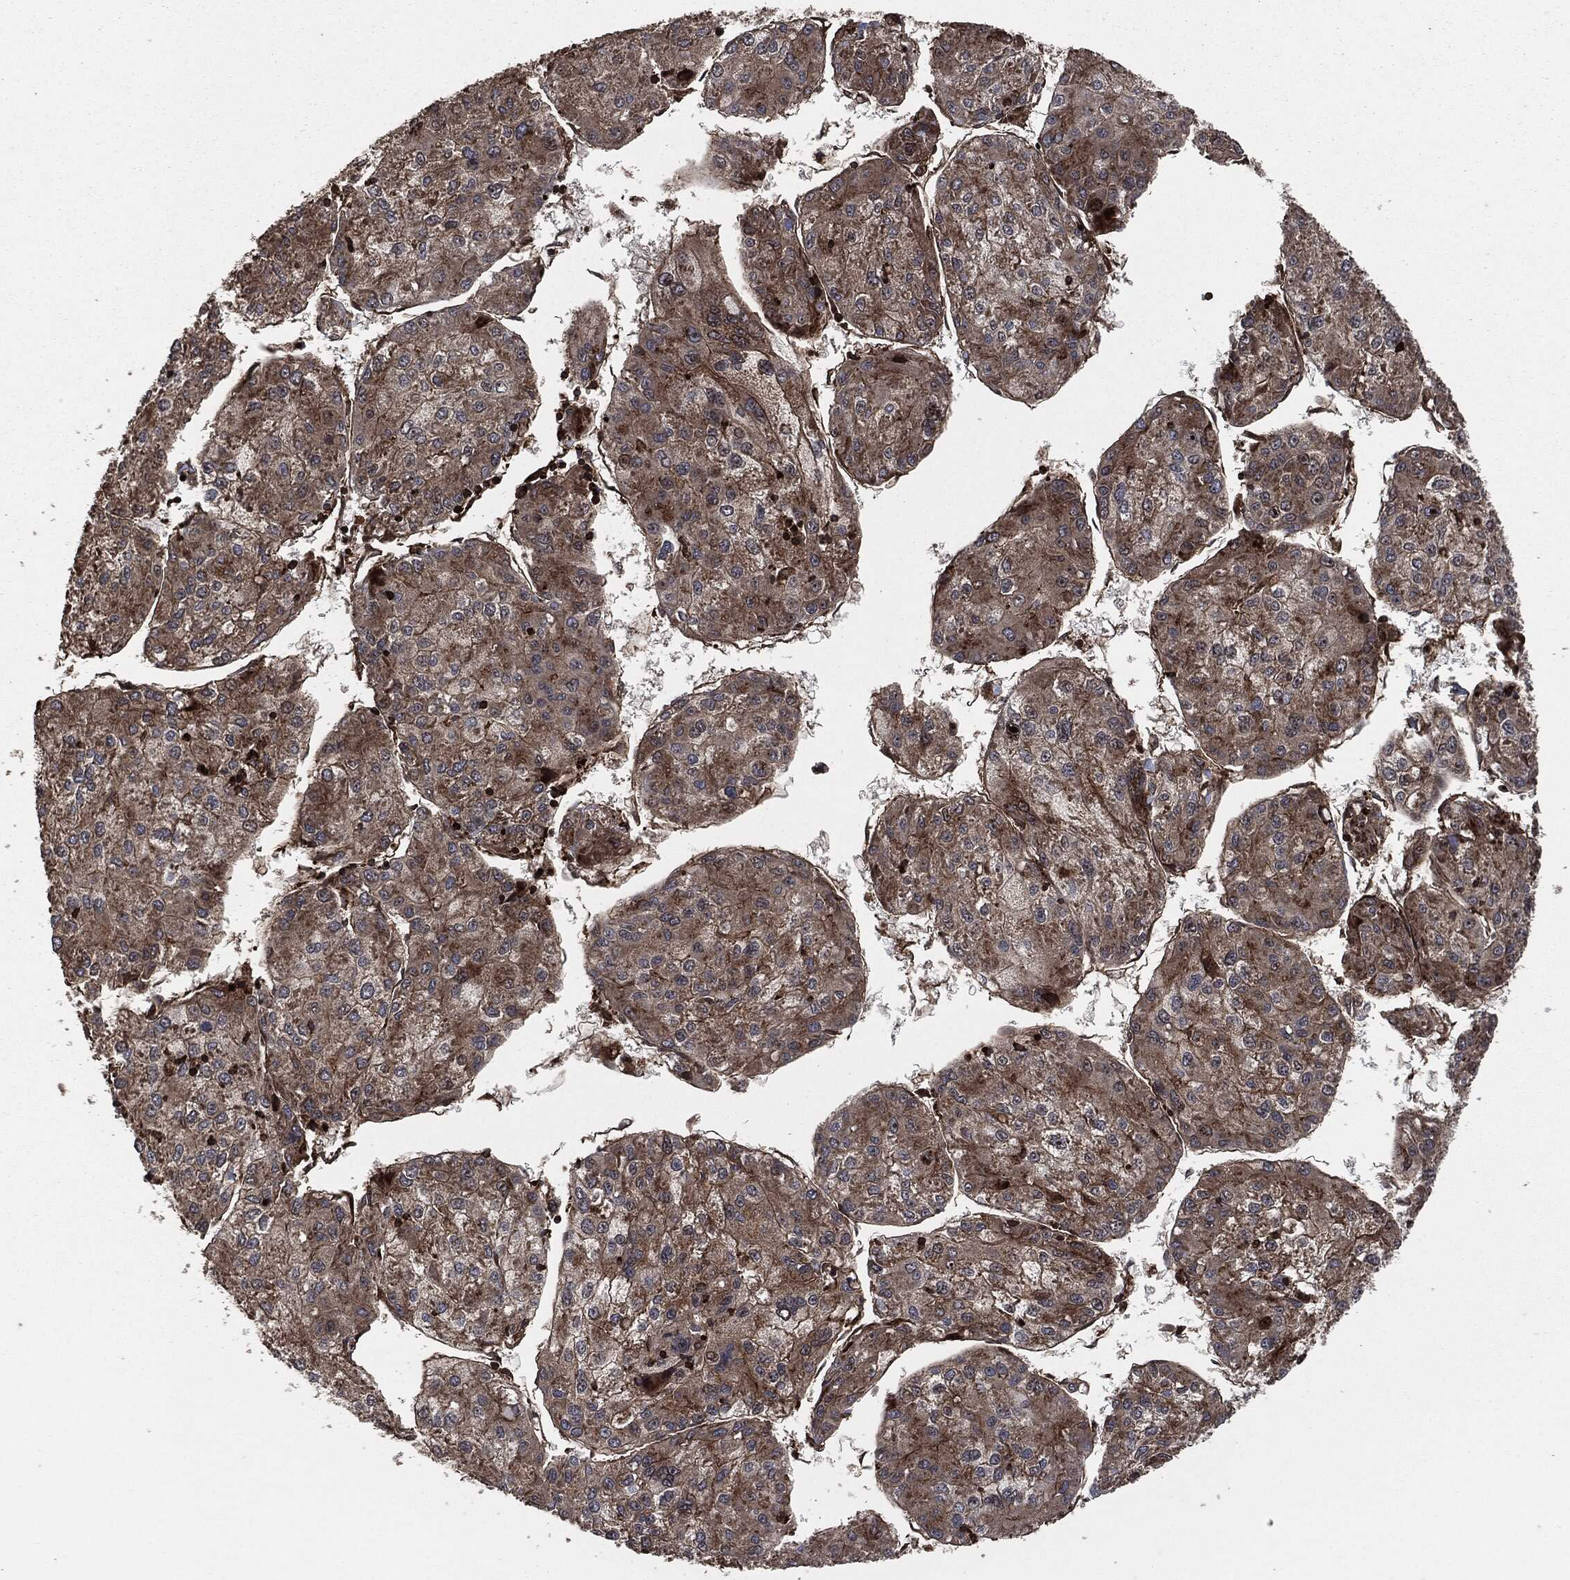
{"staining": {"intensity": "moderate", "quantity": "25%-75%", "location": "cytoplasmic/membranous"}, "tissue": "liver cancer", "cell_type": "Tumor cells", "image_type": "cancer", "snomed": [{"axis": "morphology", "description": "Carcinoma, Hepatocellular, NOS"}, {"axis": "topography", "description": "Liver"}], "caption": "Brown immunohistochemical staining in liver cancer (hepatocellular carcinoma) demonstrates moderate cytoplasmic/membranous staining in about 25%-75% of tumor cells. The staining was performed using DAB, with brown indicating positive protein expression. Nuclei are stained blue with hematoxylin.", "gene": "IFIT1", "patient": {"sex": "male", "age": 43}}